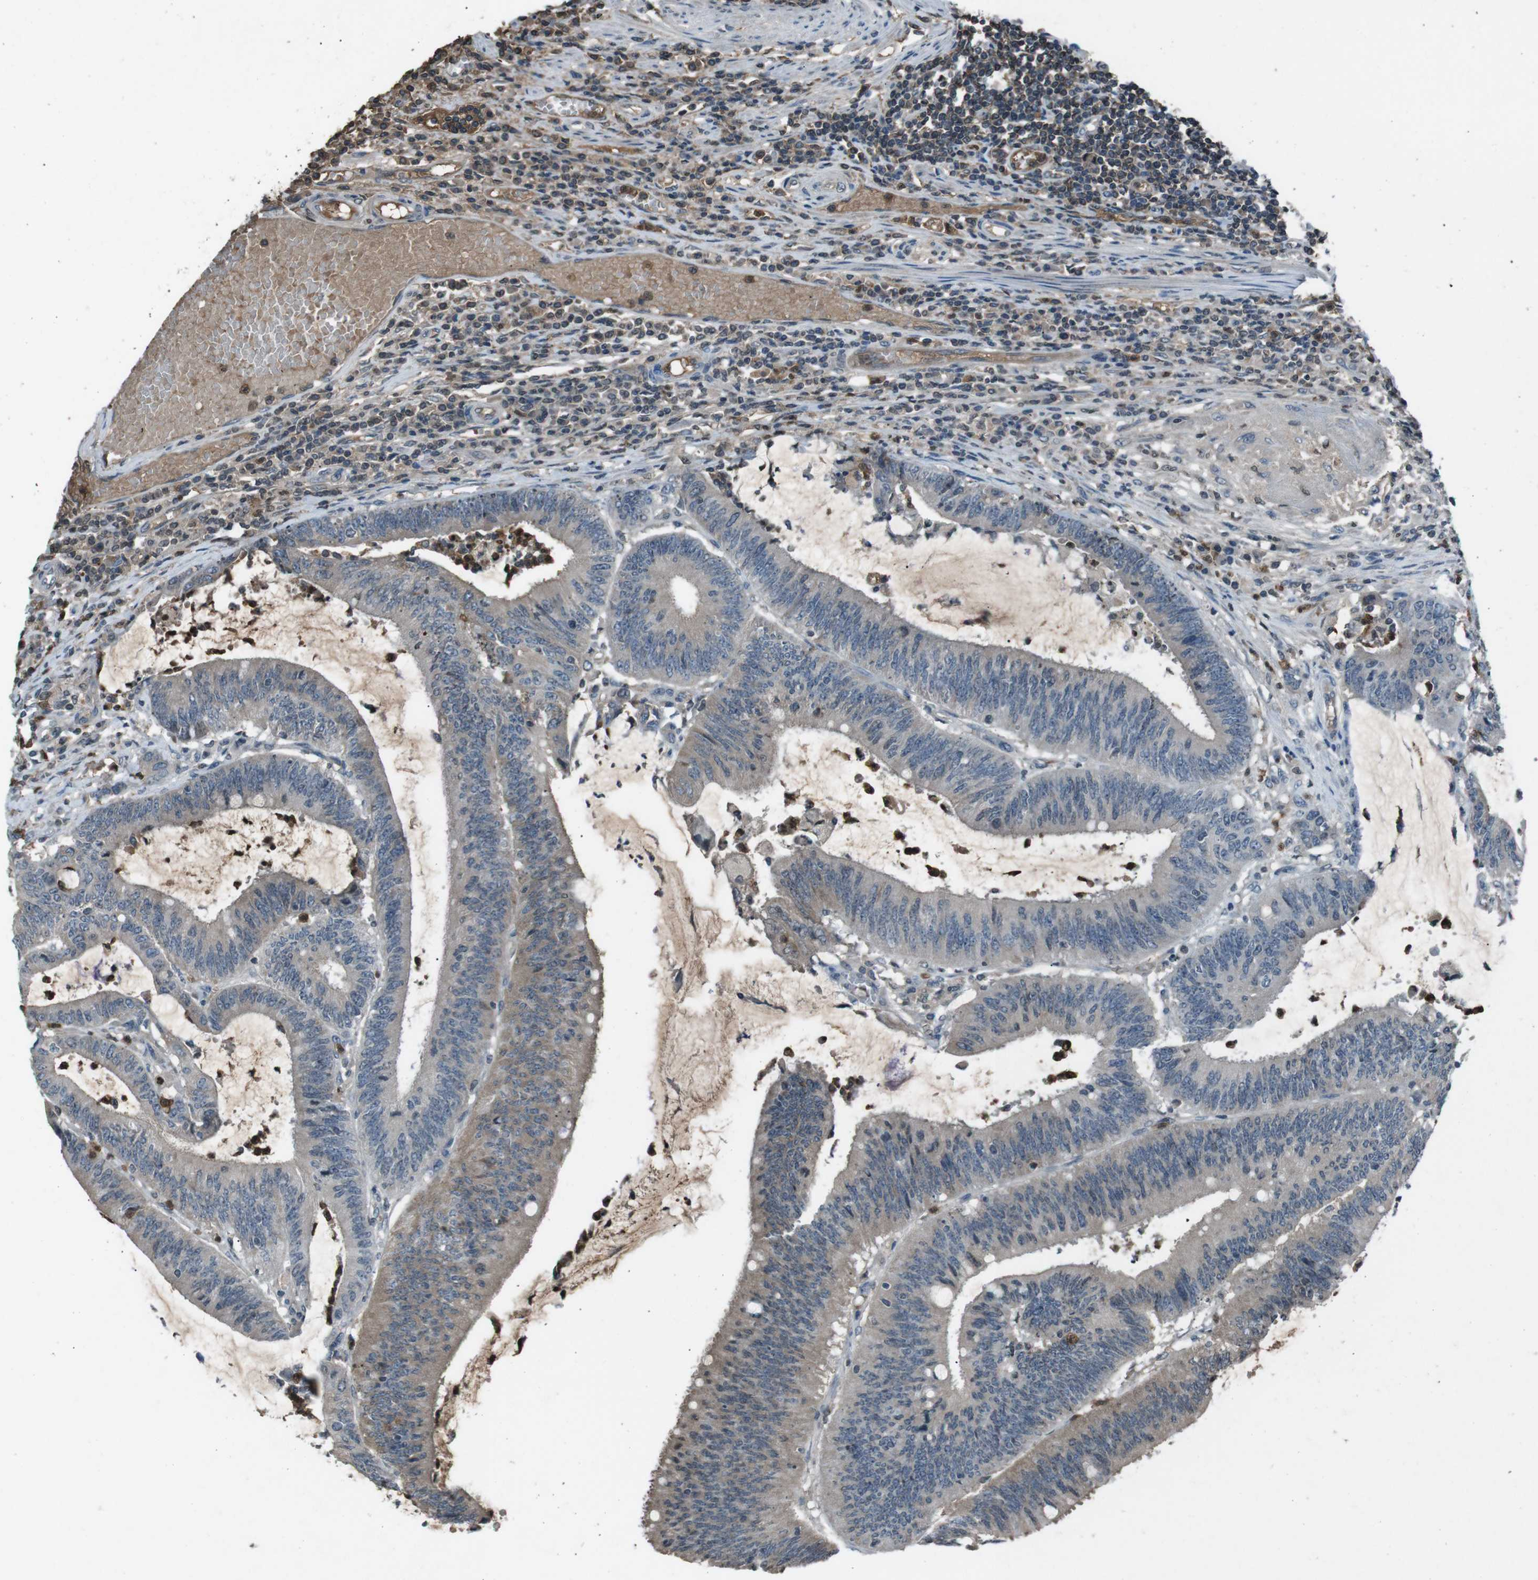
{"staining": {"intensity": "weak", "quantity": "25%-75%", "location": "cytoplasmic/membranous"}, "tissue": "colorectal cancer", "cell_type": "Tumor cells", "image_type": "cancer", "snomed": [{"axis": "morphology", "description": "Adenocarcinoma, NOS"}, {"axis": "topography", "description": "Rectum"}], "caption": "About 25%-75% of tumor cells in colorectal adenocarcinoma demonstrate weak cytoplasmic/membranous protein staining as visualized by brown immunohistochemical staining.", "gene": "UGT1A6", "patient": {"sex": "female", "age": 66}}